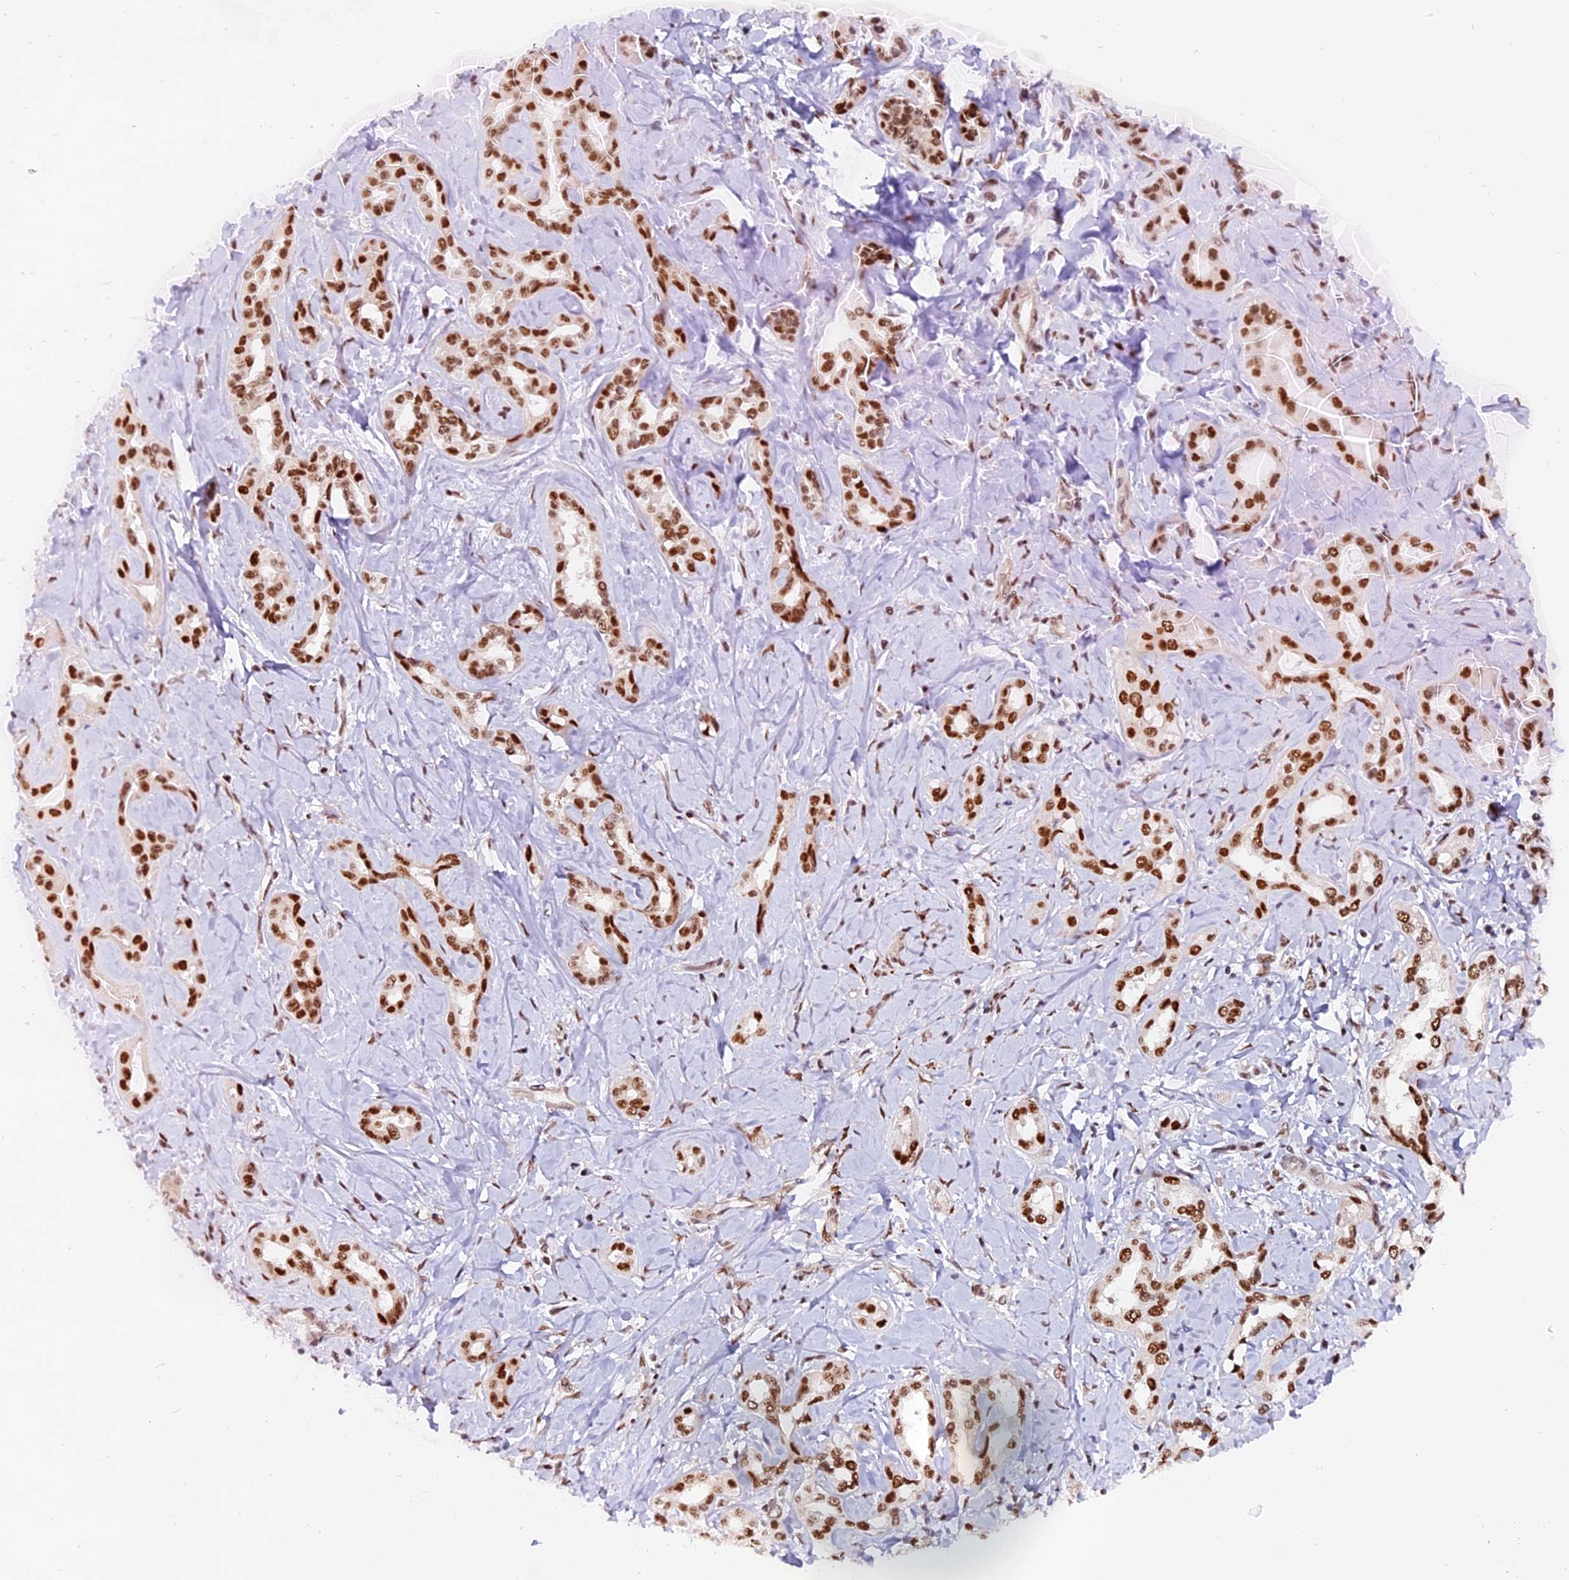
{"staining": {"intensity": "strong", "quantity": ">75%", "location": "nuclear"}, "tissue": "liver cancer", "cell_type": "Tumor cells", "image_type": "cancer", "snomed": [{"axis": "morphology", "description": "Cholangiocarcinoma"}, {"axis": "topography", "description": "Liver"}], "caption": "Immunohistochemistry staining of liver cancer, which exhibits high levels of strong nuclear staining in approximately >75% of tumor cells indicating strong nuclear protein staining. The staining was performed using DAB (brown) for protein detection and nuclei were counterstained in hematoxylin (blue).", "gene": "RAMAC", "patient": {"sex": "female", "age": 77}}